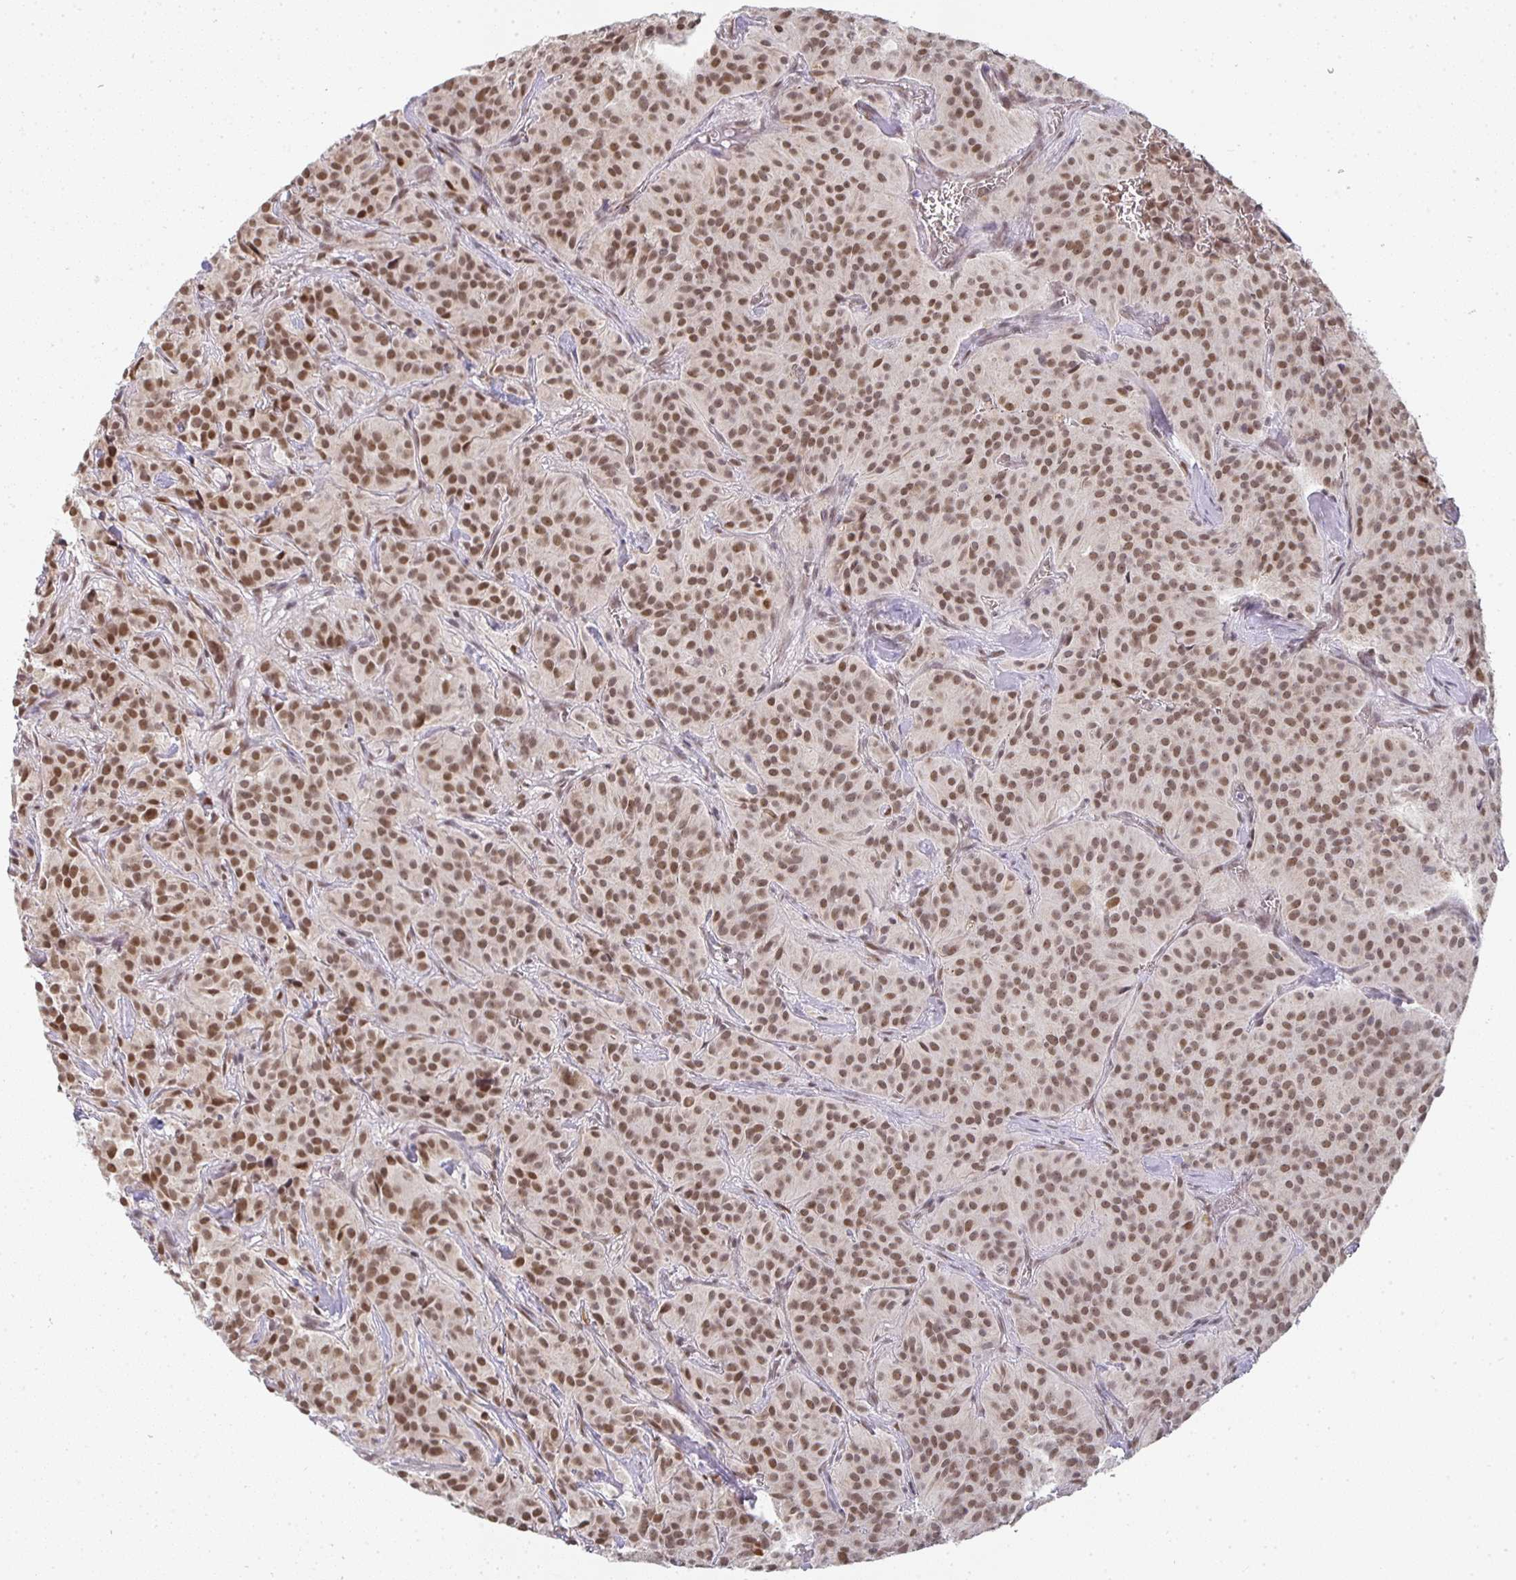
{"staining": {"intensity": "moderate", "quantity": ">75%", "location": "nuclear"}, "tissue": "glioma", "cell_type": "Tumor cells", "image_type": "cancer", "snomed": [{"axis": "morphology", "description": "Glioma, malignant, Low grade"}, {"axis": "topography", "description": "Brain"}], "caption": "Moderate nuclear positivity for a protein is identified in about >75% of tumor cells of glioma using IHC.", "gene": "SMARCA2", "patient": {"sex": "male", "age": 42}}